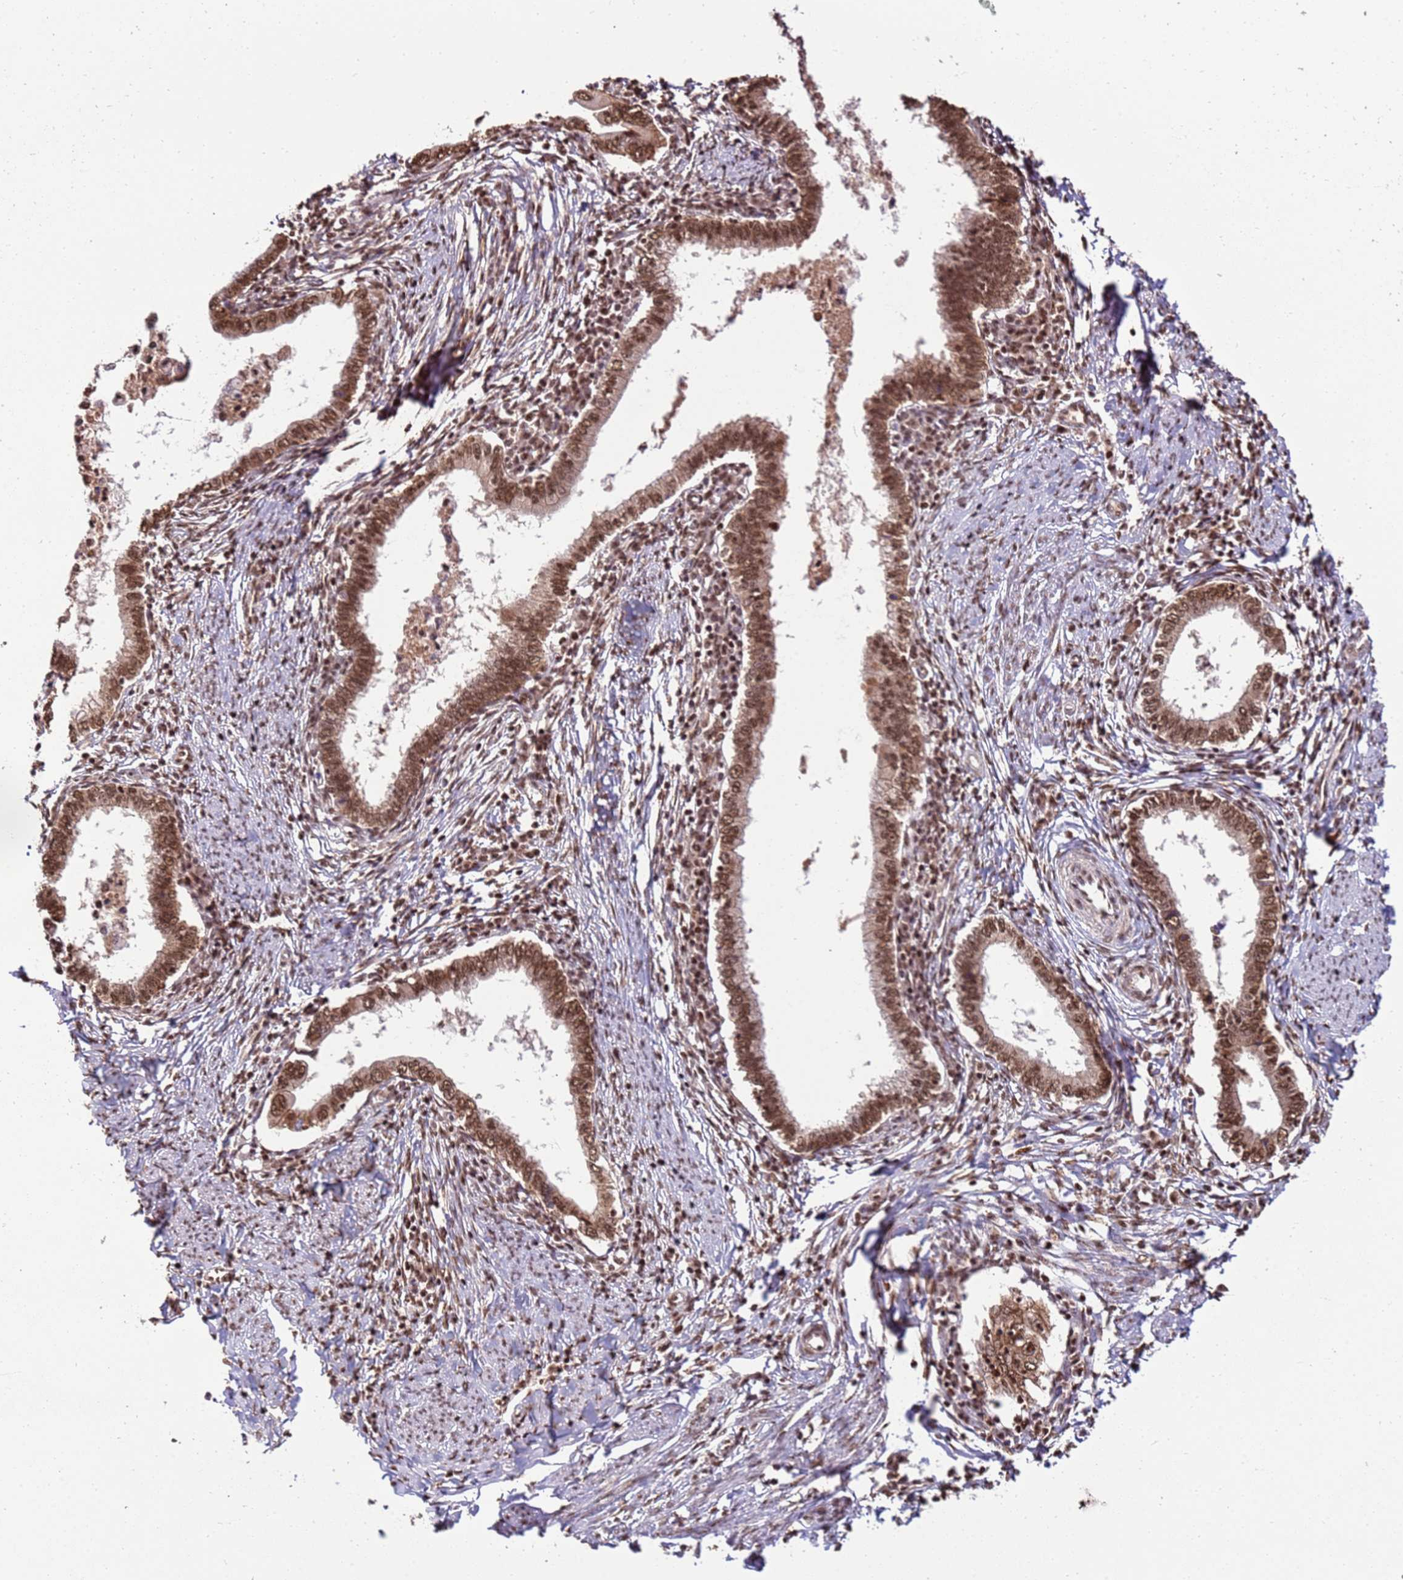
{"staining": {"intensity": "moderate", "quantity": ">75%", "location": "nuclear"}, "tissue": "cervical cancer", "cell_type": "Tumor cells", "image_type": "cancer", "snomed": [{"axis": "morphology", "description": "Adenocarcinoma, NOS"}, {"axis": "topography", "description": "Cervix"}], "caption": "The micrograph shows immunohistochemical staining of cervical adenocarcinoma. There is moderate nuclear expression is identified in approximately >75% of tumor cells. The protein is stained brown, and the nuclei are stained in blue (DAB (3,3'-diaminobenzidine) IHC with brightfield microscopy, high magnification).", "gene": "ZBTB12", "patient": {"sex": "female", "age": 36}}